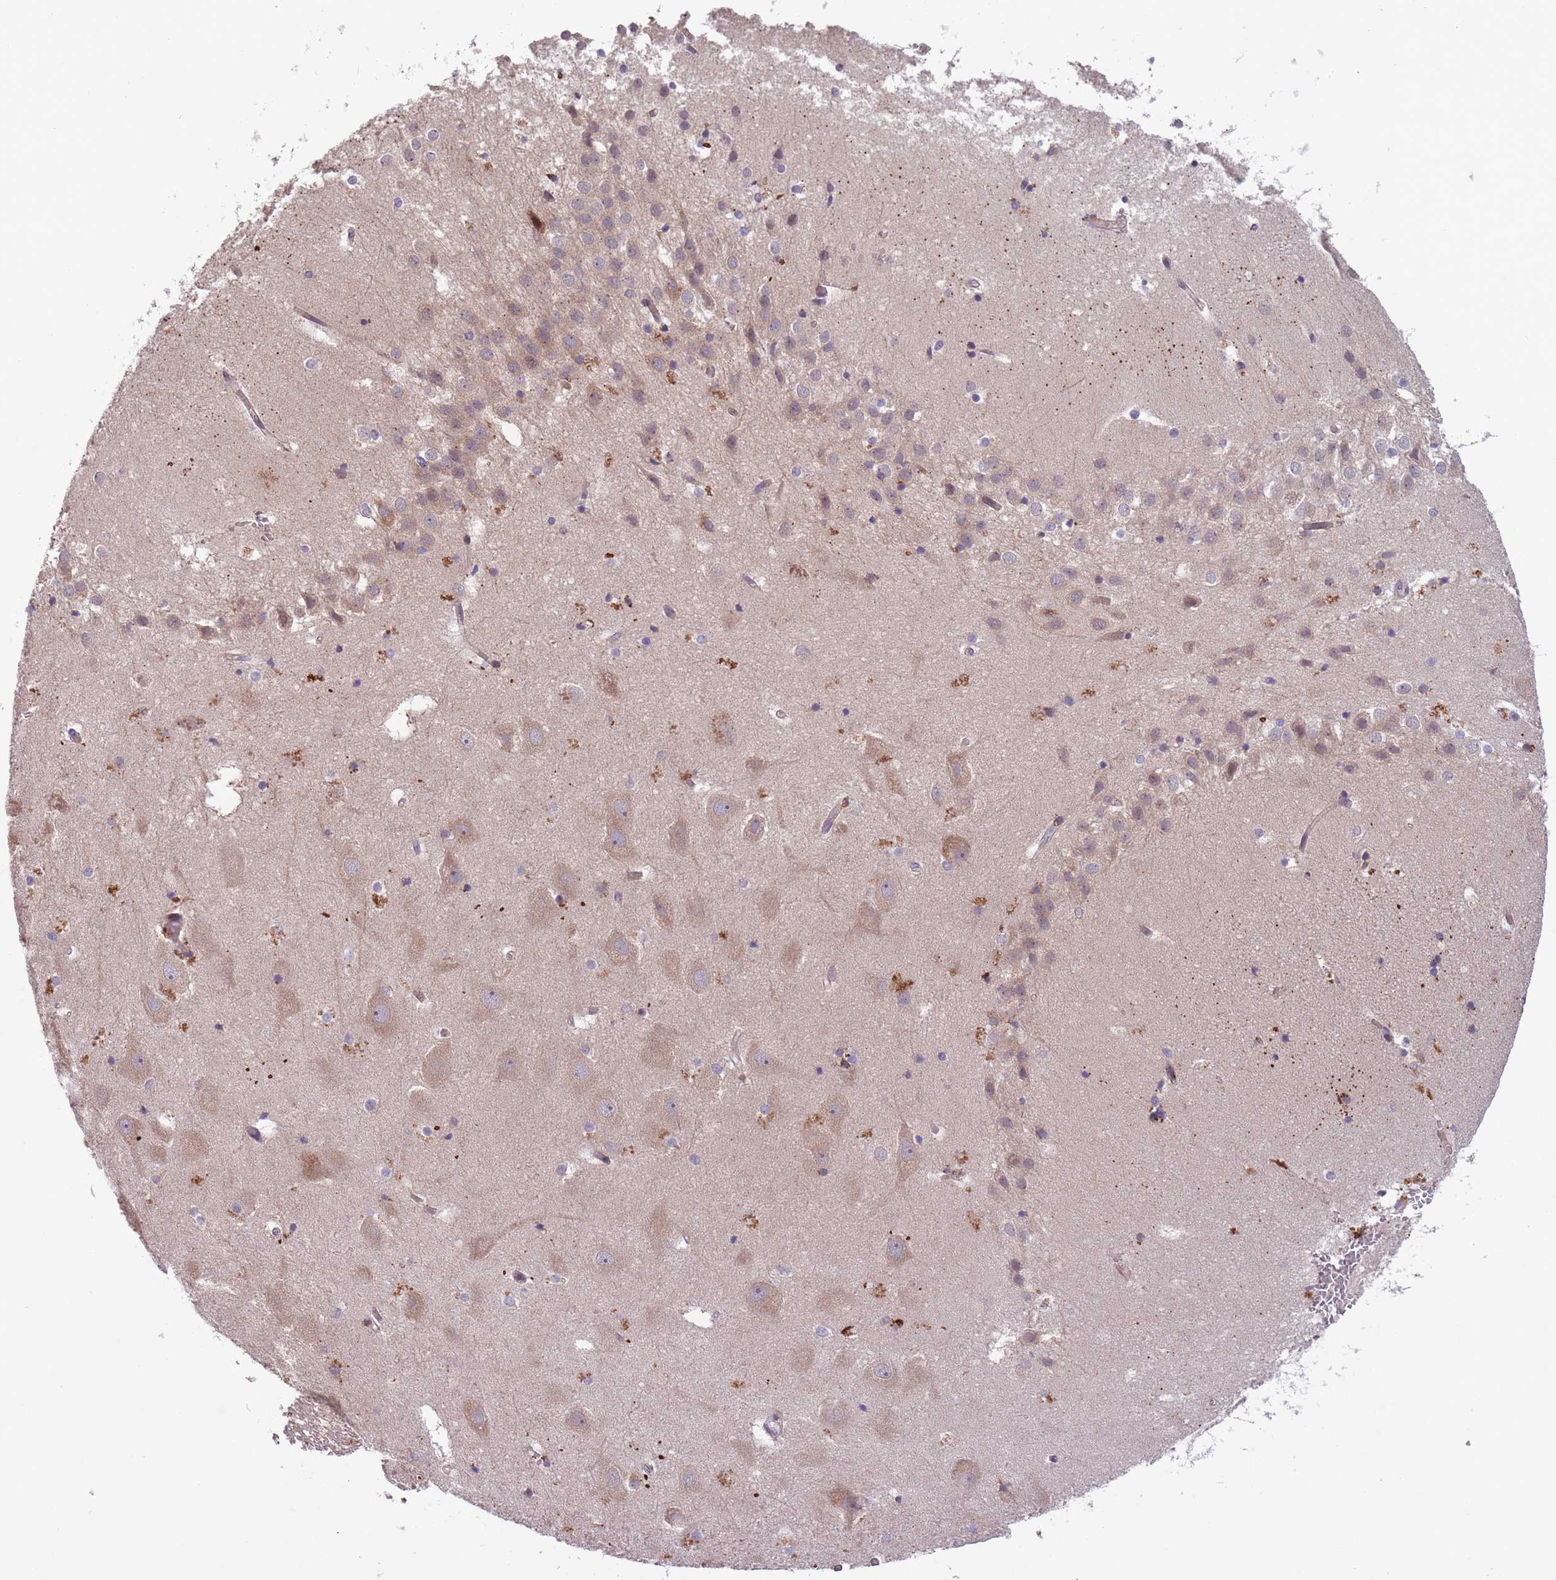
{"staining": {"intensity": "strong", "quantity": "<25%", "location": "cytoplasmic/membranous"}, "tissue": "hippocampus", "cell_type": "Glial cells", "image_type": "normal", "snomed": [{"axis": "morphology", "description": "Normal tissue, NOS"}, {"axis": "topography", "description": "Hippocampus"}], "caption": "Immunohistochemical staining of normal hippocampus displays medium levels of strong cytoplasmic/membranous expression in approximately <25% of glial cells.", "gene": "ITPKC", "patient": {"sex": "female", "age": 52}}